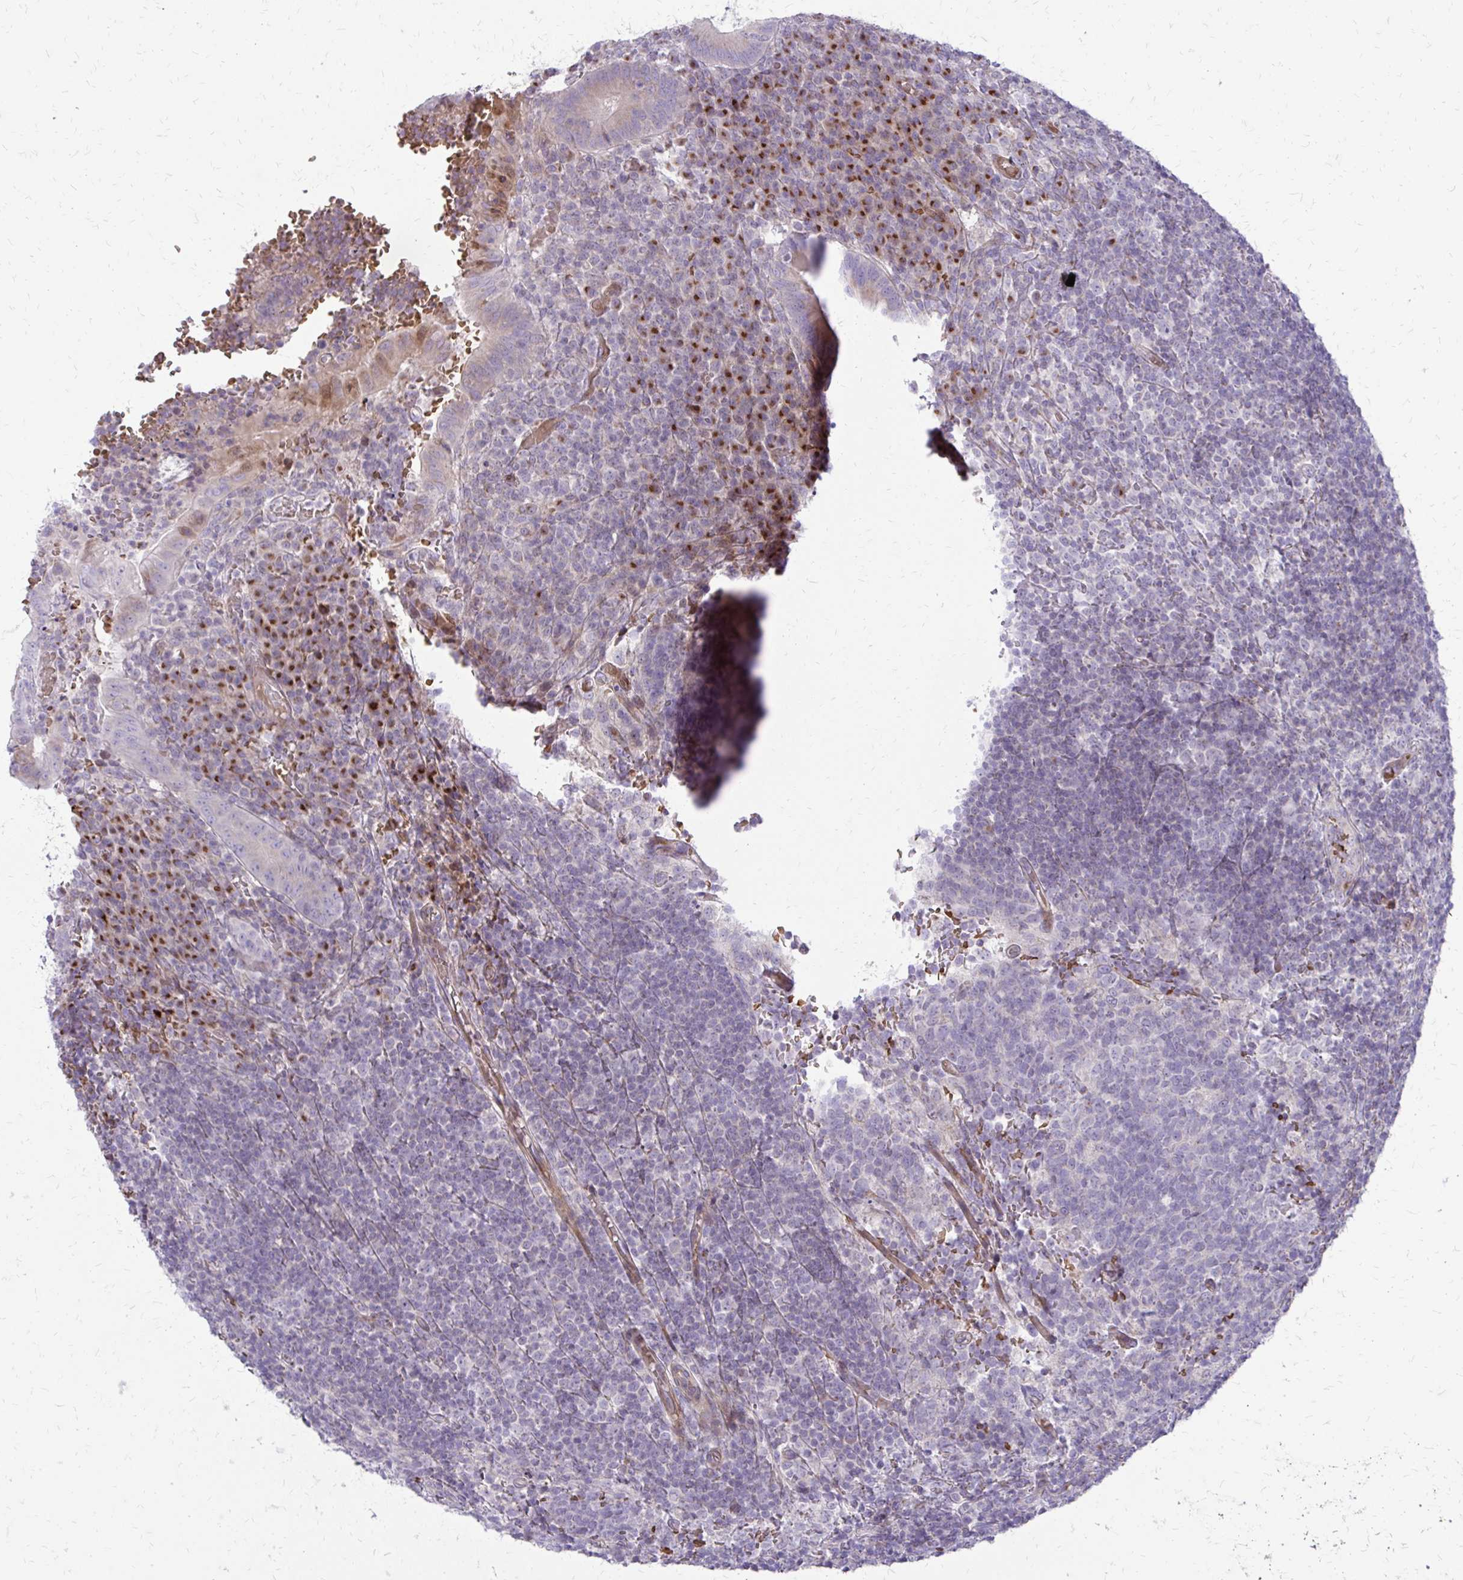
{"staining": {"intensity": "weak", "quantity": ">75%", "location": "cytoplasmic/membranous"}, "tissue": "appendix", "cell_type": "Glandular cells", "image_type": "normal", "snomed": [{"axis": "morphology", "description": "Normal tissue, NOS"}, {"axis": "topography", "description": "Appendix"}], "caption": "A histopathology image of appendix stained for a protein reveals weak cytoplasmic/membranous brown staining in glandular cells.", "gene": "FUNDC2", "patient": {"sex": "male", "age": 18}}